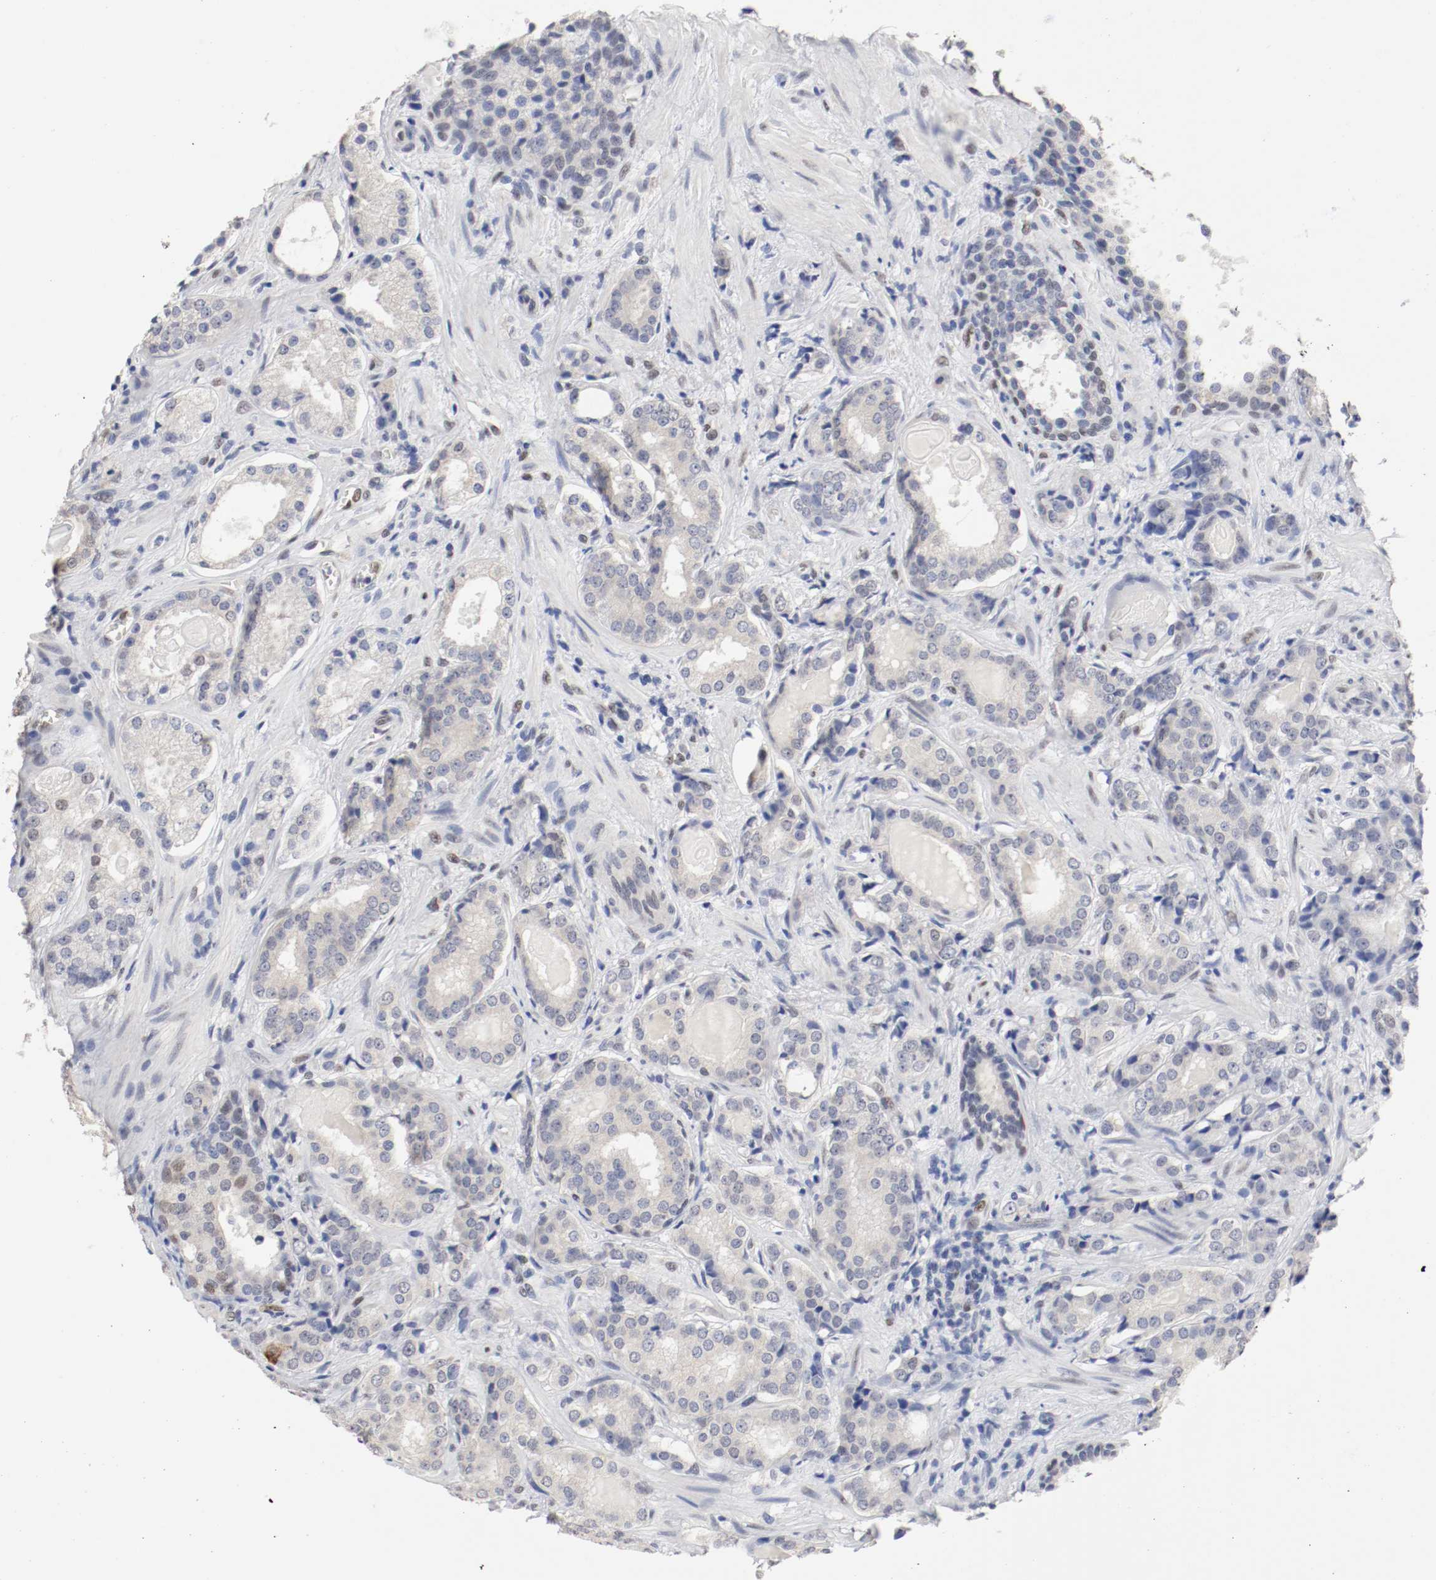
{"staining": {"intensity": "weak", "quantity": "<25%", "location": "cytoplasmic/membranous,nuclear"}, "tissue": "prostate cancer", "cell_type": "Tumor cells", "image_type": "cancer", "snomed": [{"axis": "morphology", "description": "Adenocarcinoma, High grade"}, {"axis": "topography", "description": "Prostate"}], "caption": "The immunohistochemistry histopathology image has no significant expression in tumor cells of prostate cancer tissue. (IHC, brightfield microscopy, high magnification).", "gene": "FOSL2", "patient": {"sex": "male", "age": 58}}